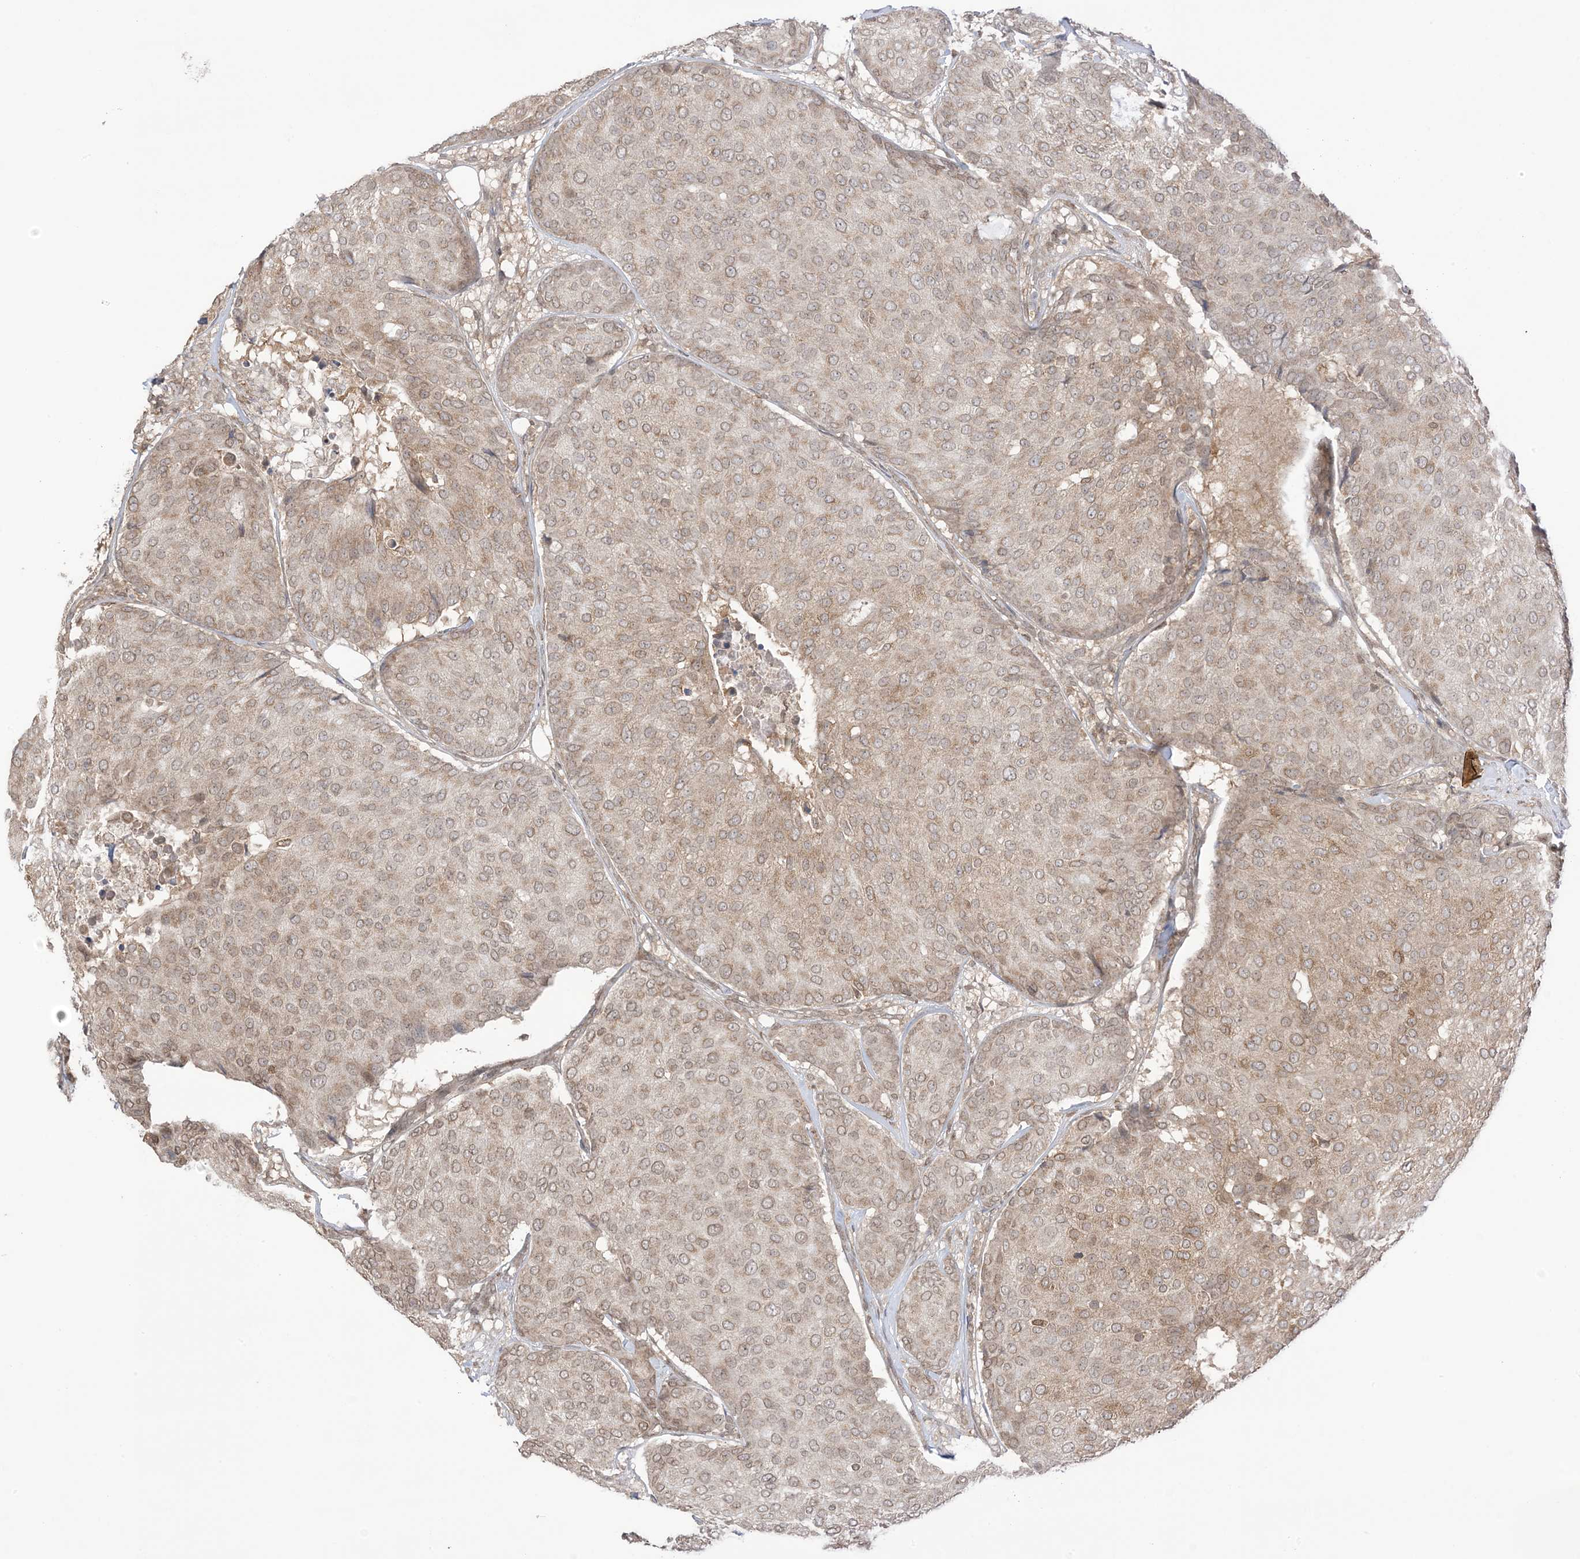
{"staining": {"intensity": "moderate", "quantity": ">75%", "location": "cytoplasmic/membranous,nuclear"}, "tissue": "breast cancer", "cell_type": "Tumor cells", "image_type": "cancer", "snomed": [{"axis": "morphology", "description": "Duct carcinoma"}, {"axis": "topography", "description": "Breast"}], "caption": "IHC of breast cancer shows medium levels of moderate cytoplasmic/membranous and nuclear staining in approximately >75% of tumor cells.", "gene": "UBE2E2", "patient": {"sex": "female", "age": 75}}